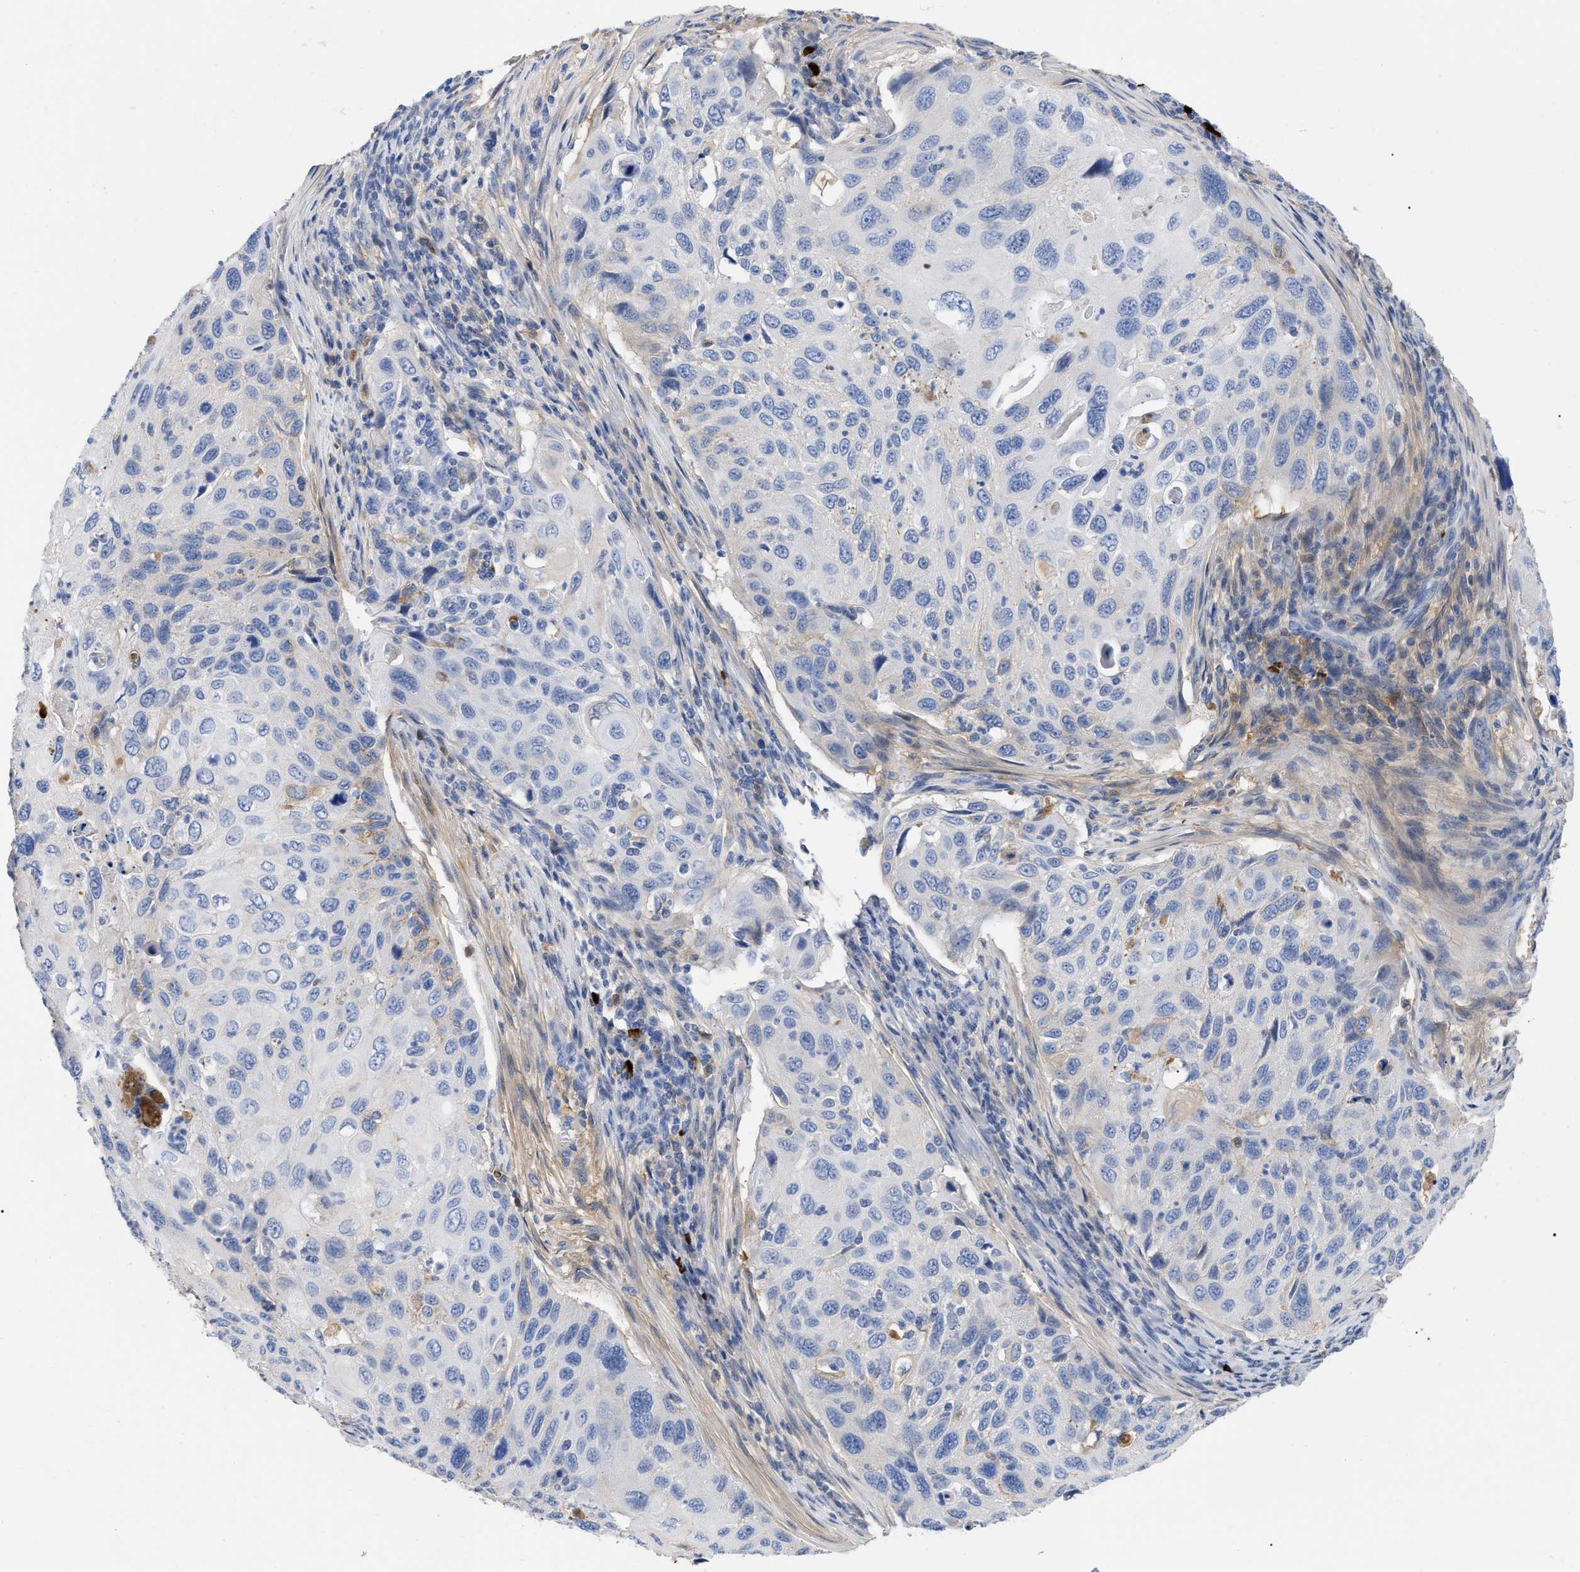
{"staining": {"intensity": "negative", "quantity": "none", "location": "none"}, "tissue": "cervical cancer", "cell_type": "Tumor cells", "image_type": "cancer", "snomed": [{"axis": "morphology", "description": "Squamous cell carcinoma, NOS"}, {"axis": "topography", "description": "Cervix"}], "caption": "Tumor cells show no significant protein positivity in squamous cell carcinoma (cervical).", "gene": "IGHV5-51", "patient": {"sex": "female", "age": 70}}